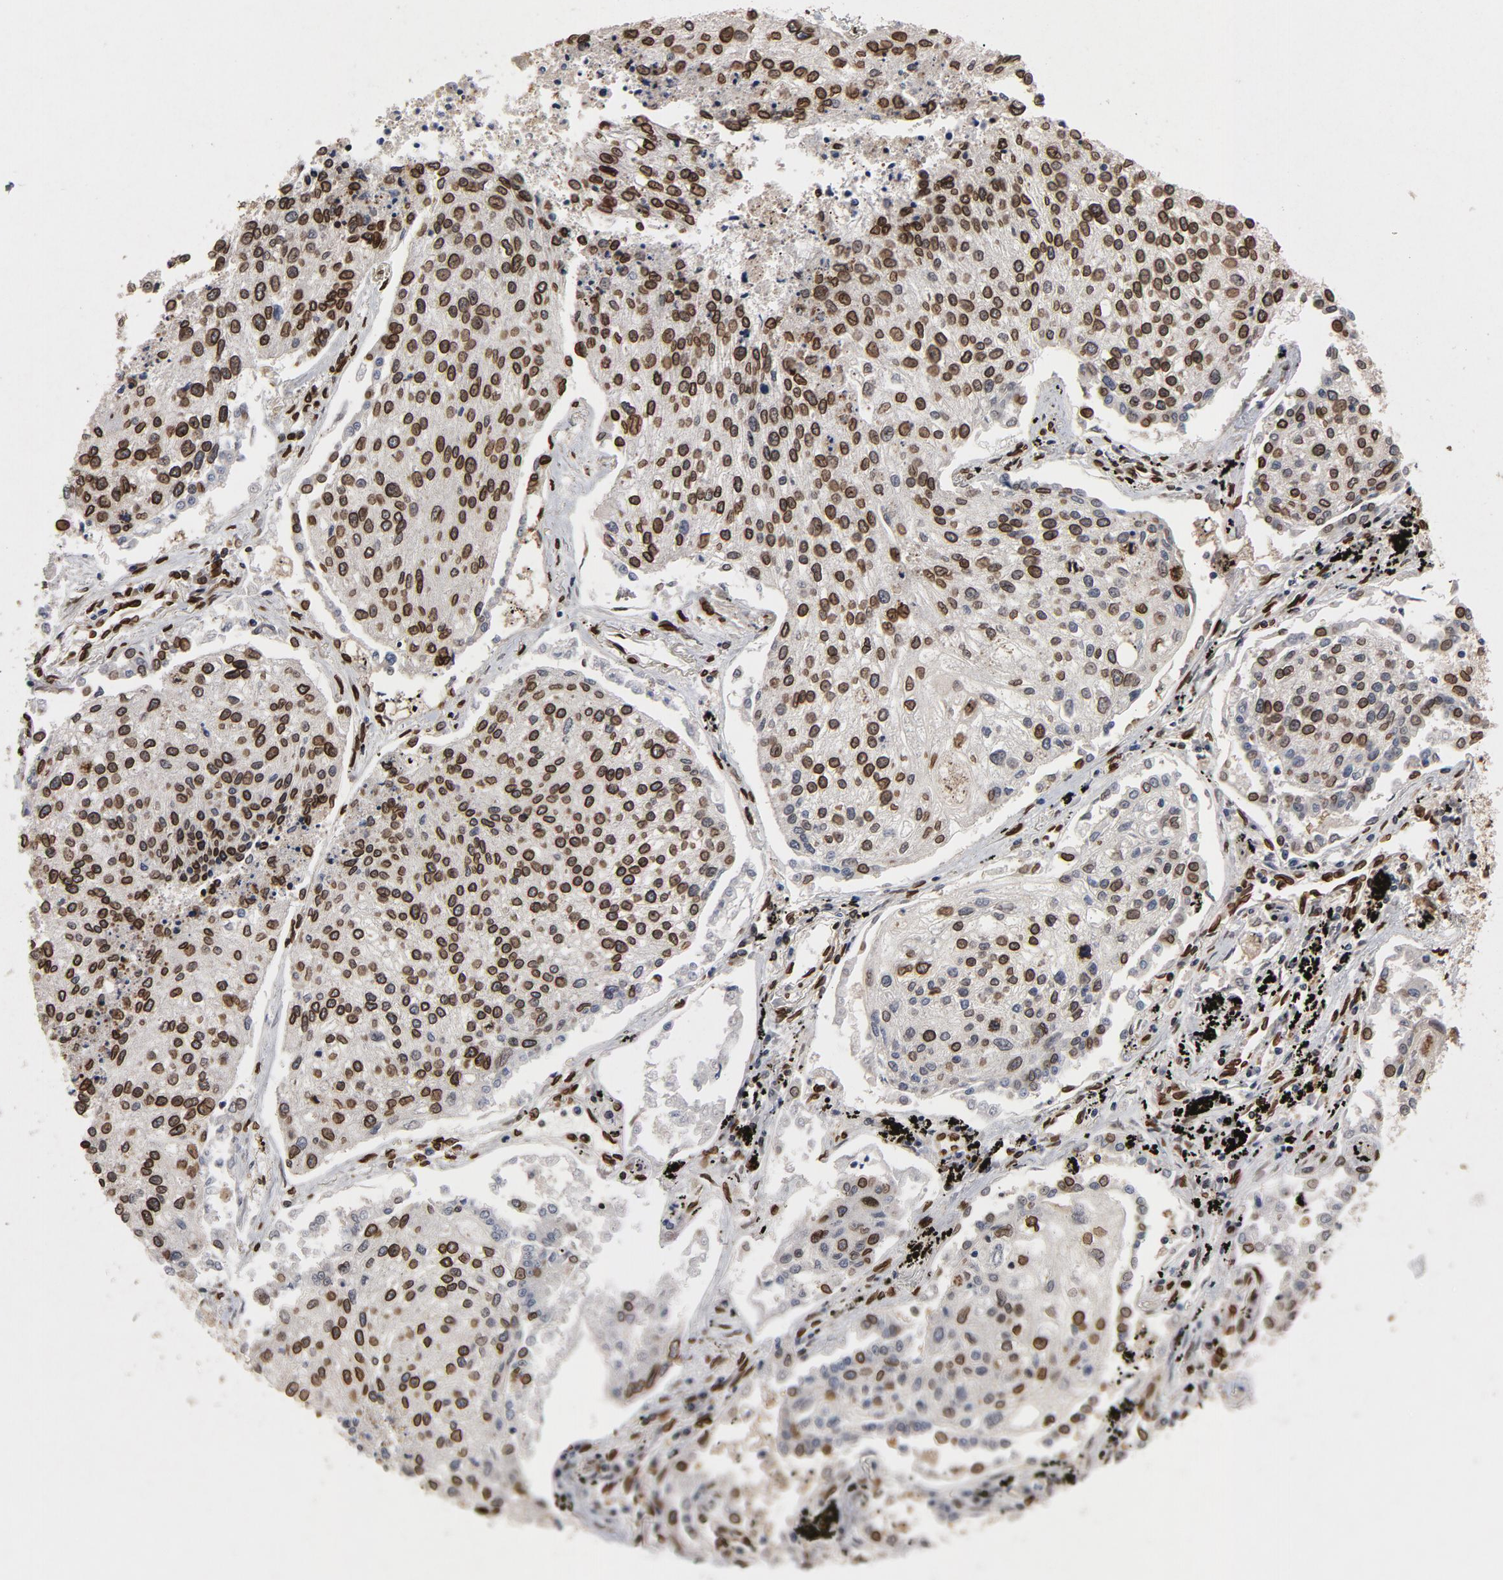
{"staining": {"intensity": "strong", "quantity": ">75%", "location": "cytoplasmic/membranous,nuclear"}, "tissue": "lung cancer", "cell_type": "Tumor cells", "image_type": "cancer", "snomed": [{"axis": "morphology", "description": "Squamous cell carcinoma, NOS"}, {"axis": "topography", "description": "Lung"}], "caption": "A high-resolution image shows IHC staining of lung cancer, which demonstrates strong cytoplasmic/membranous and nuclear expression in approximately >75% of tumor cells.", "gene": "LMNA", "patient": {"sex": "male", "age": 75}}